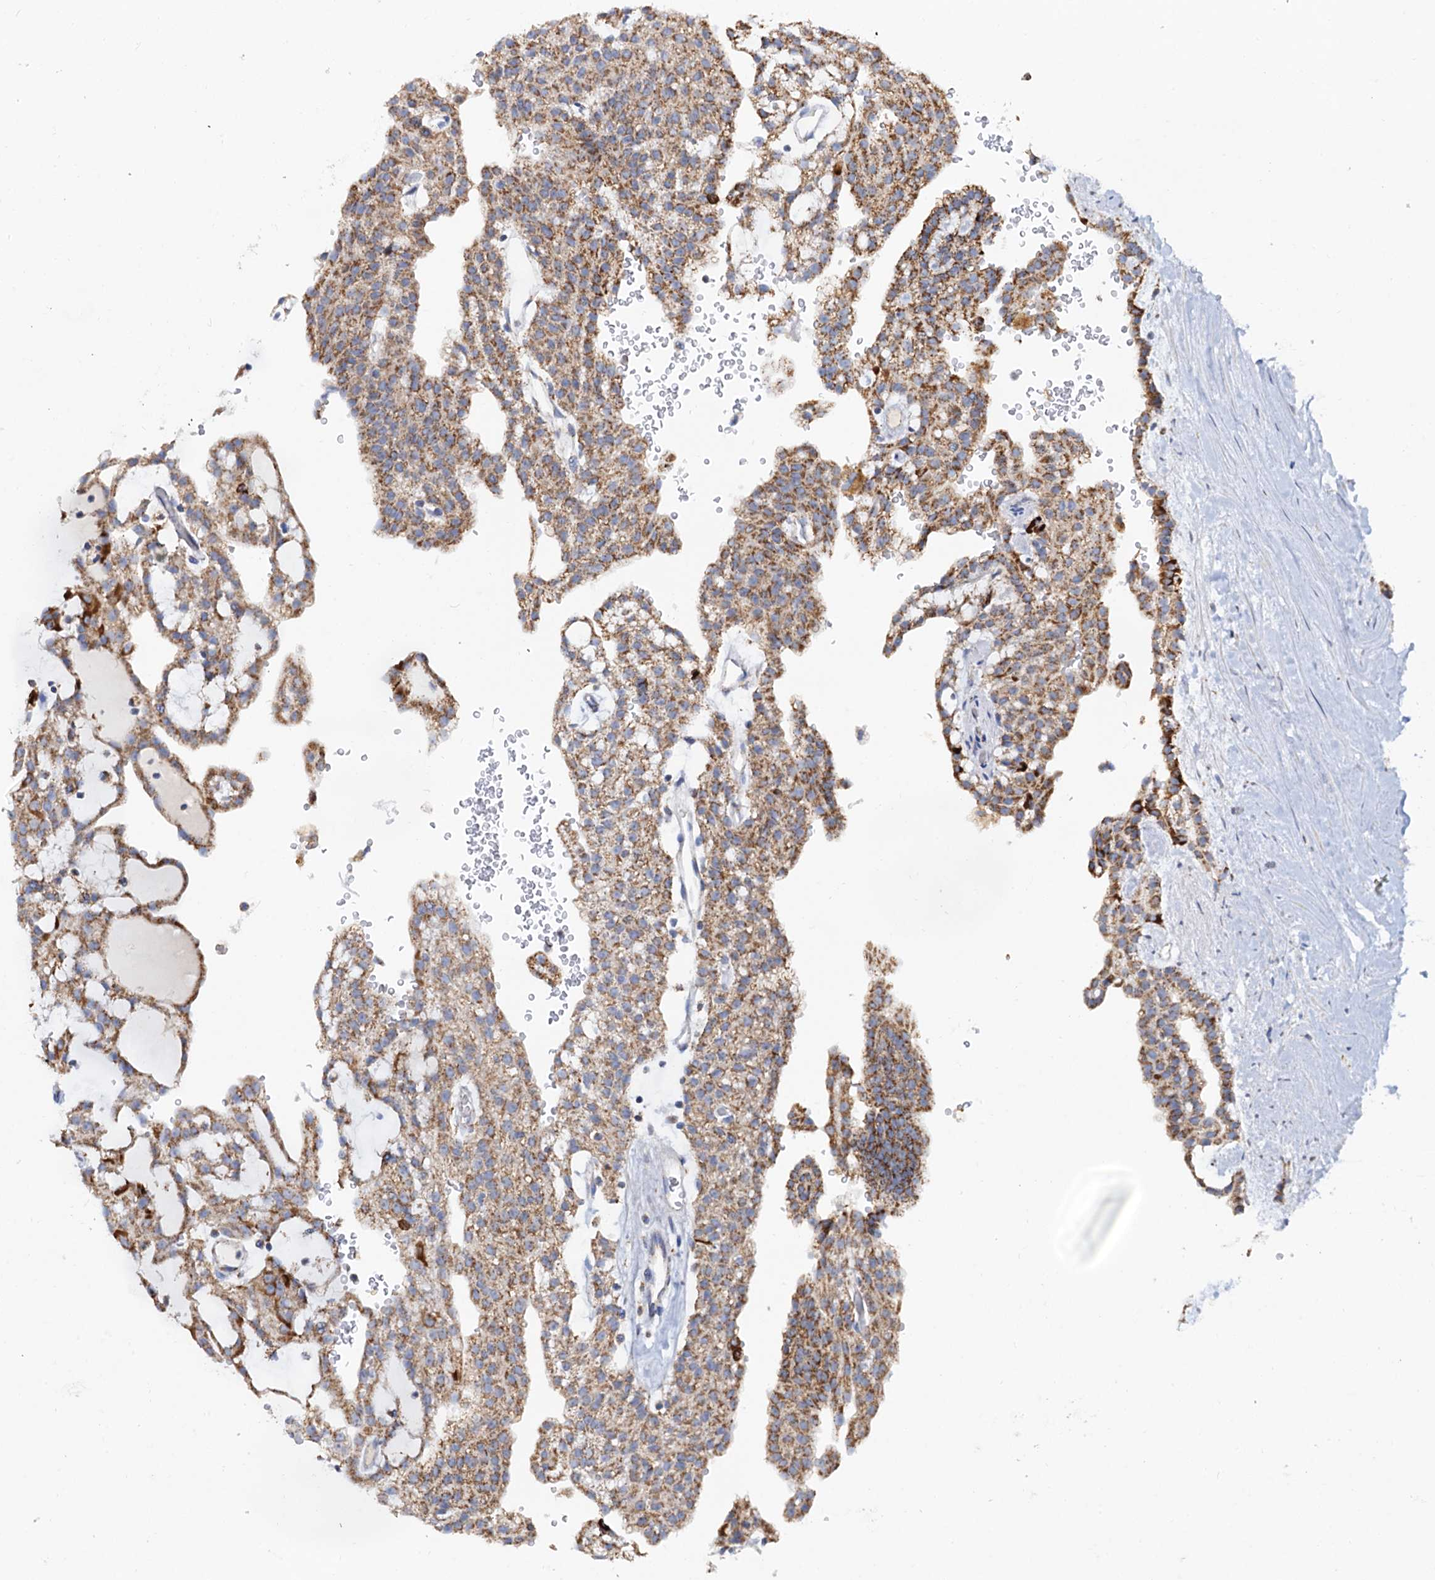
{"staining": {"intensity": "moderate", "quantity": ">75%", "location": "cytoplasmic/membranous"}, "tissue": "renal cancer", "cell_type": "Tumor cells", "image_type": "cancer", "snomed": [{"axis": "morphology", "description": "Adenocarcinoma, NOS"}, {"axis": "topography", "description": "Kidney"}], "caption": "An IHC photomicrograph of tumor tissue is shown. Protein staining in brown shows moderate cytoplasmic/membranous positivity in adenocarcinoma (renal) within tumor cells.", "gene": "C2CD3", "patient": {"sex": "male", "age": 63}}